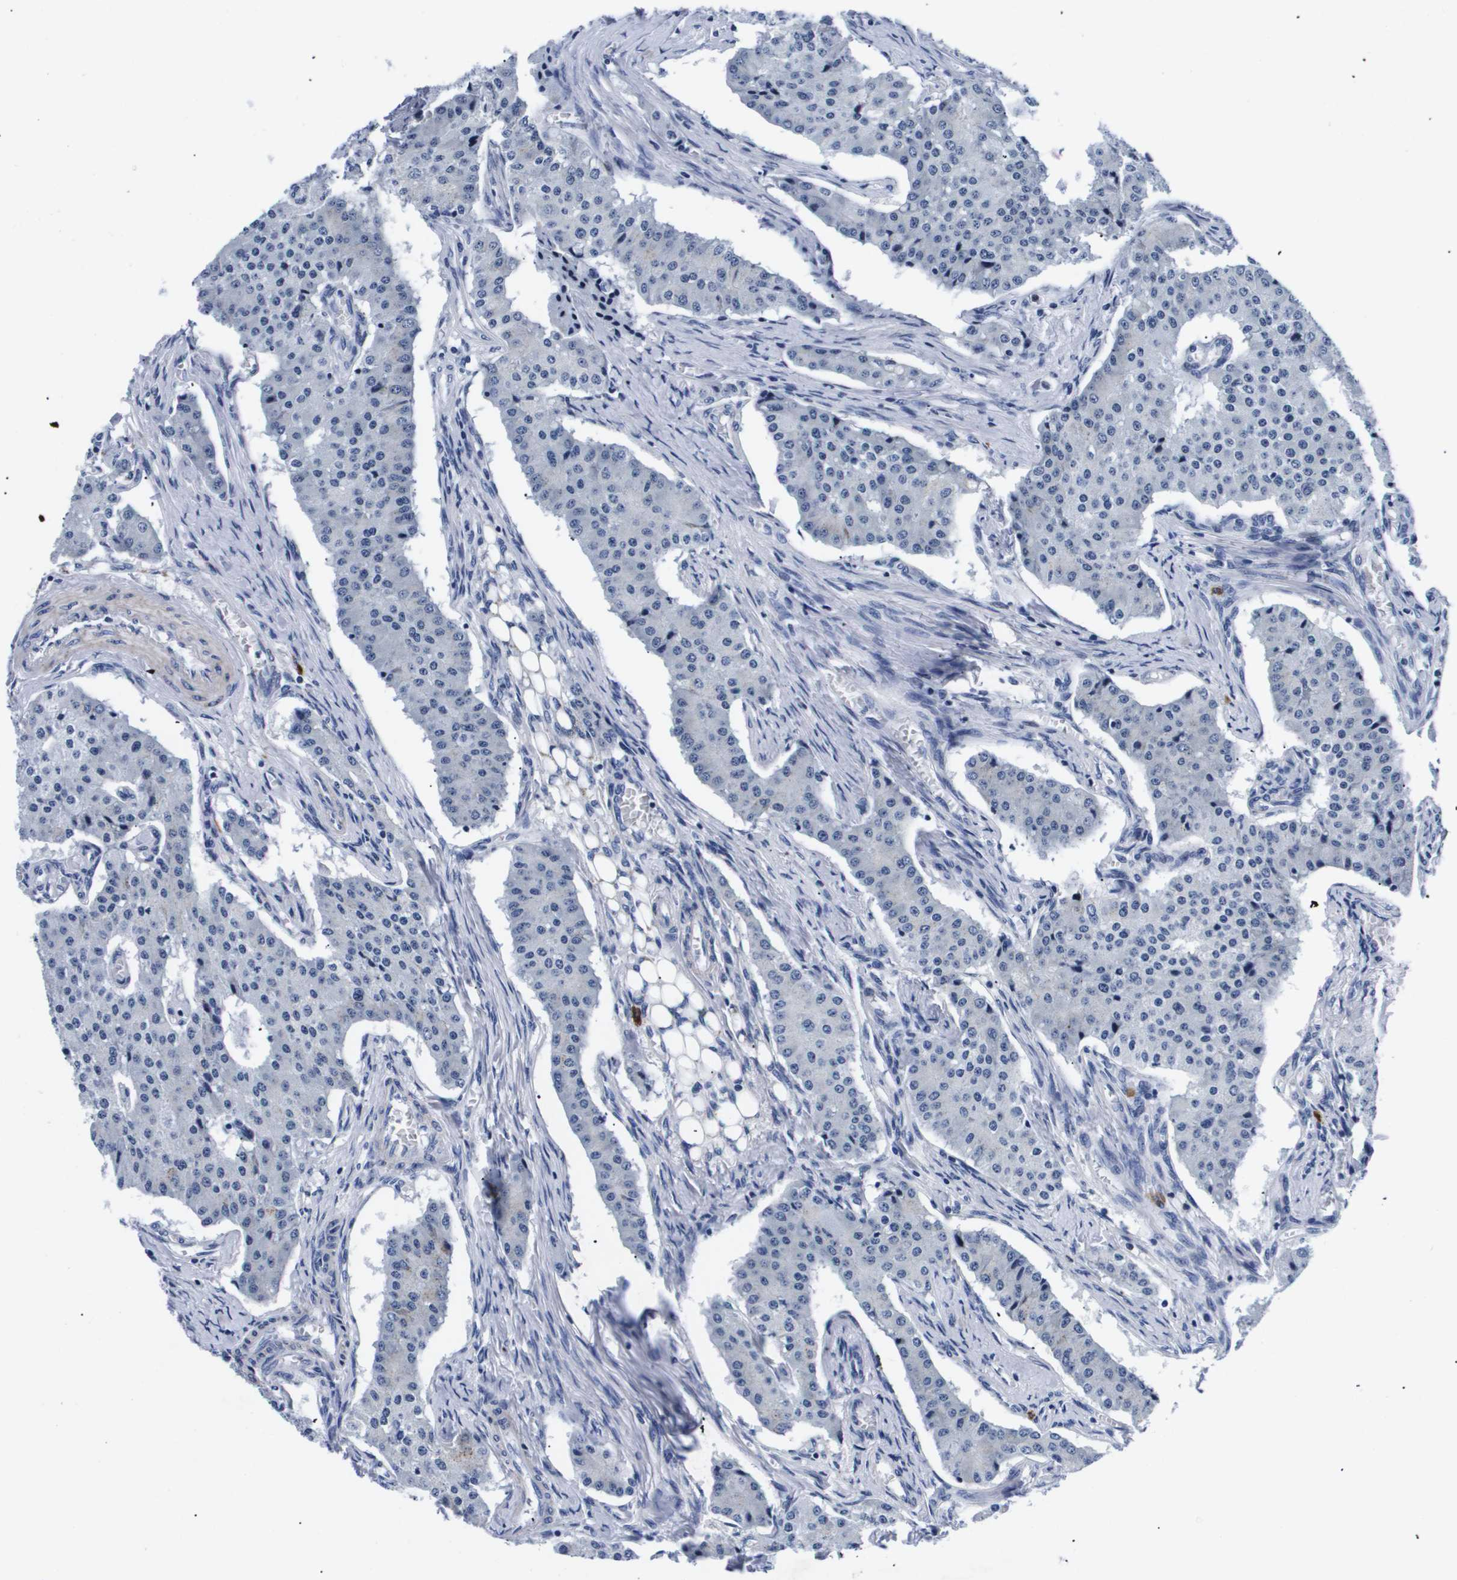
{"staining": {"intensity": "negative", "quantity": "none", "location": "none"}, "tissue": "carcinoid", "cell_type": "Tumor cells", "image_type": "cancer", "snomed": [{"axis": "morphology", "description": "Carcinoid, malignant, NOS"}, {"axis": "topography", "description": "Colon"}], "caption": "This is an immunohistochemistry photomicrograph of human malignant carcinoid. There is no staining in tumor cells.", "gene": "SHD", "patient": {"sex": "female", "age": 52}}